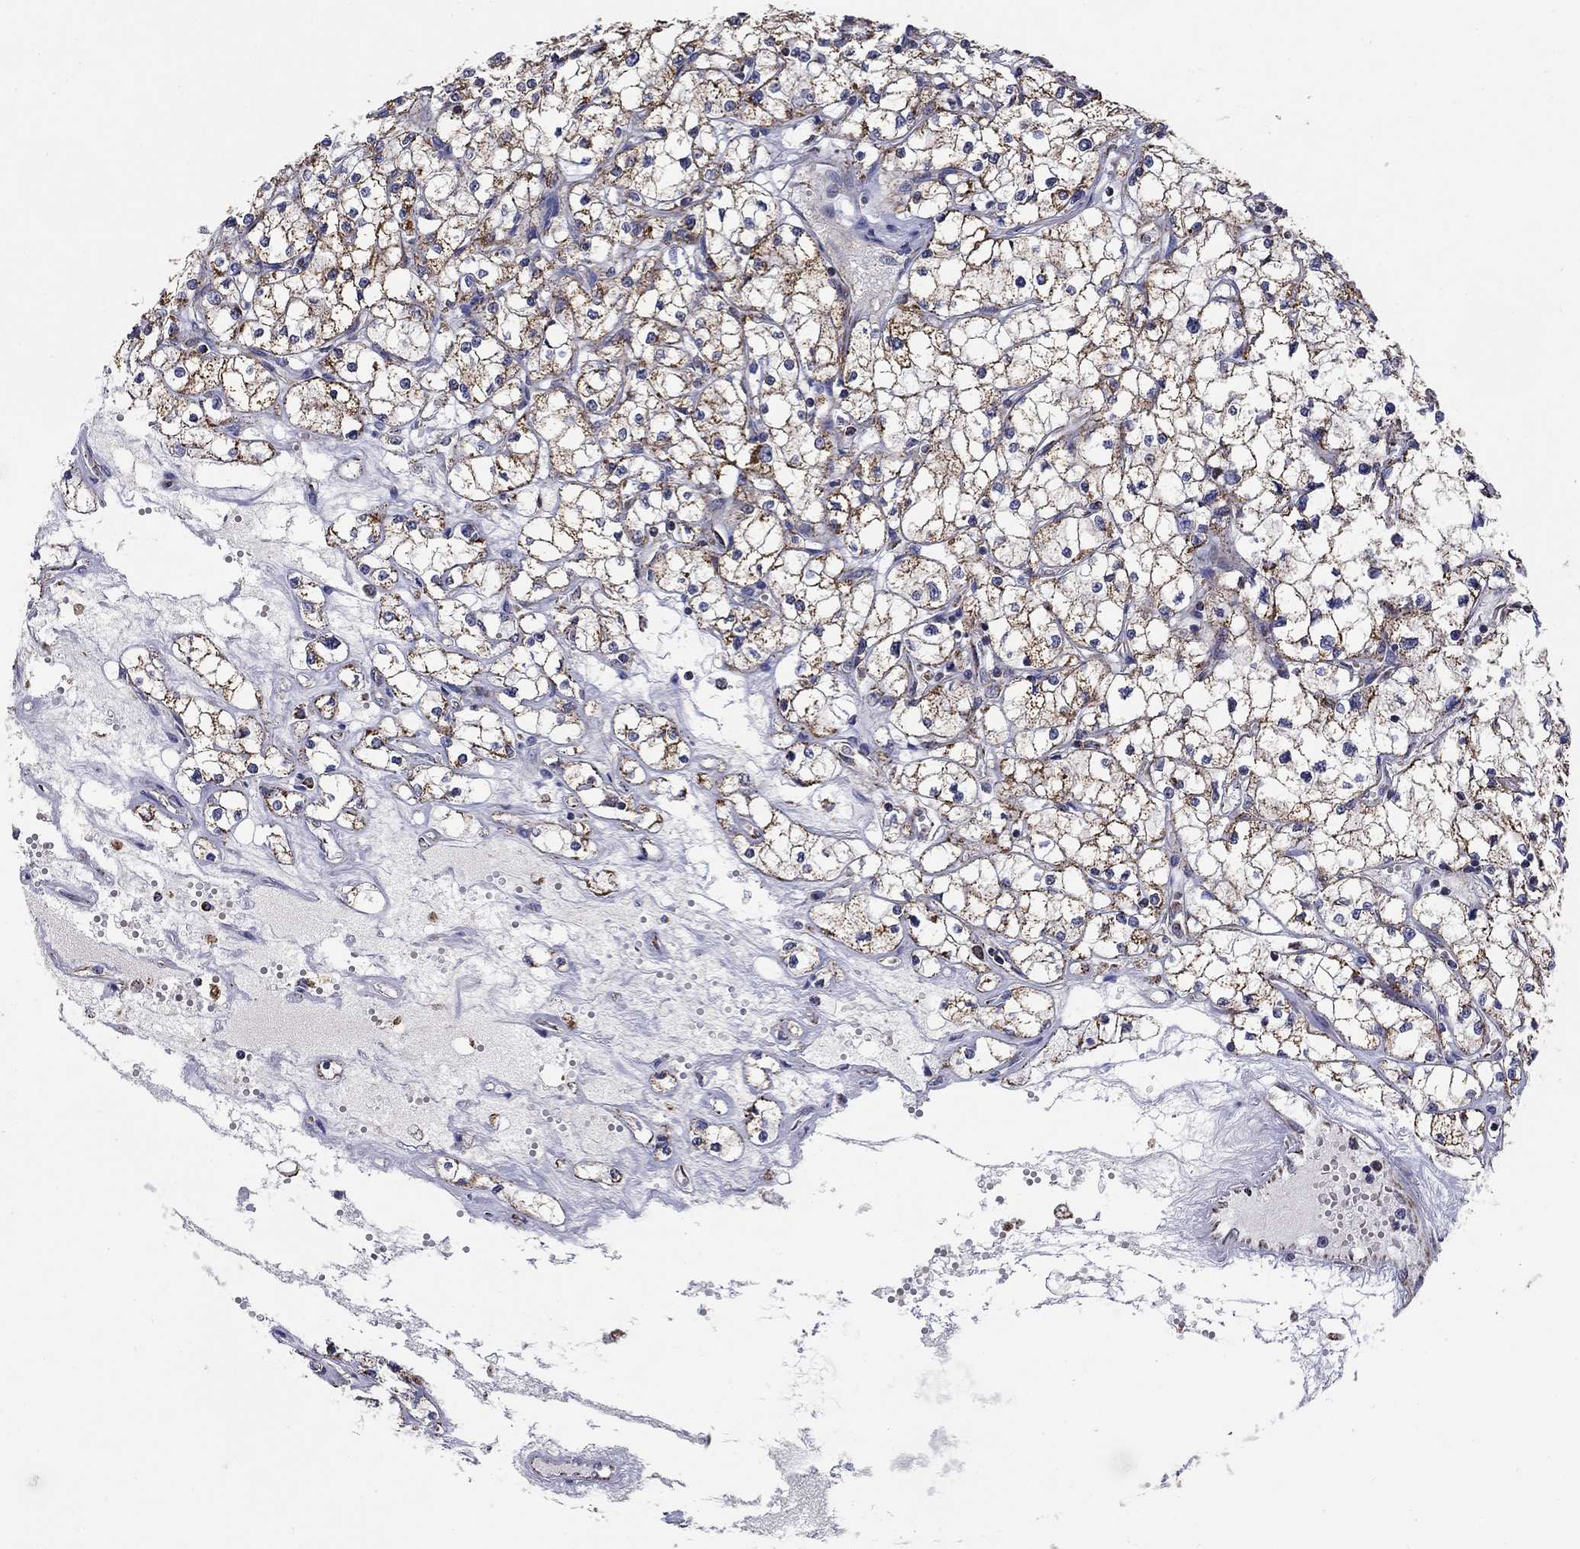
{"staining": {"intensity": "strong", "quantity": ">75%", "location": "cytoplasmic/membranous"}, "tissue": "renal cancer", "cell_type": "Tumor cells", "image_type": "cancer", "snomed": [{"axis": "morphology", "description": "Adenocarcinoma, NOS"}, {"axis": "topography", "description": "Kidney"}], "caption": "A micrograph showing strong cytoplasmic/membranous expression in approximately >75% of tumor cells in renal adenocarcinoma, as visualized by brown immunohistochemical staining.", "gene": "HPS5", "patient": {"sex": "male", "age": 67}}